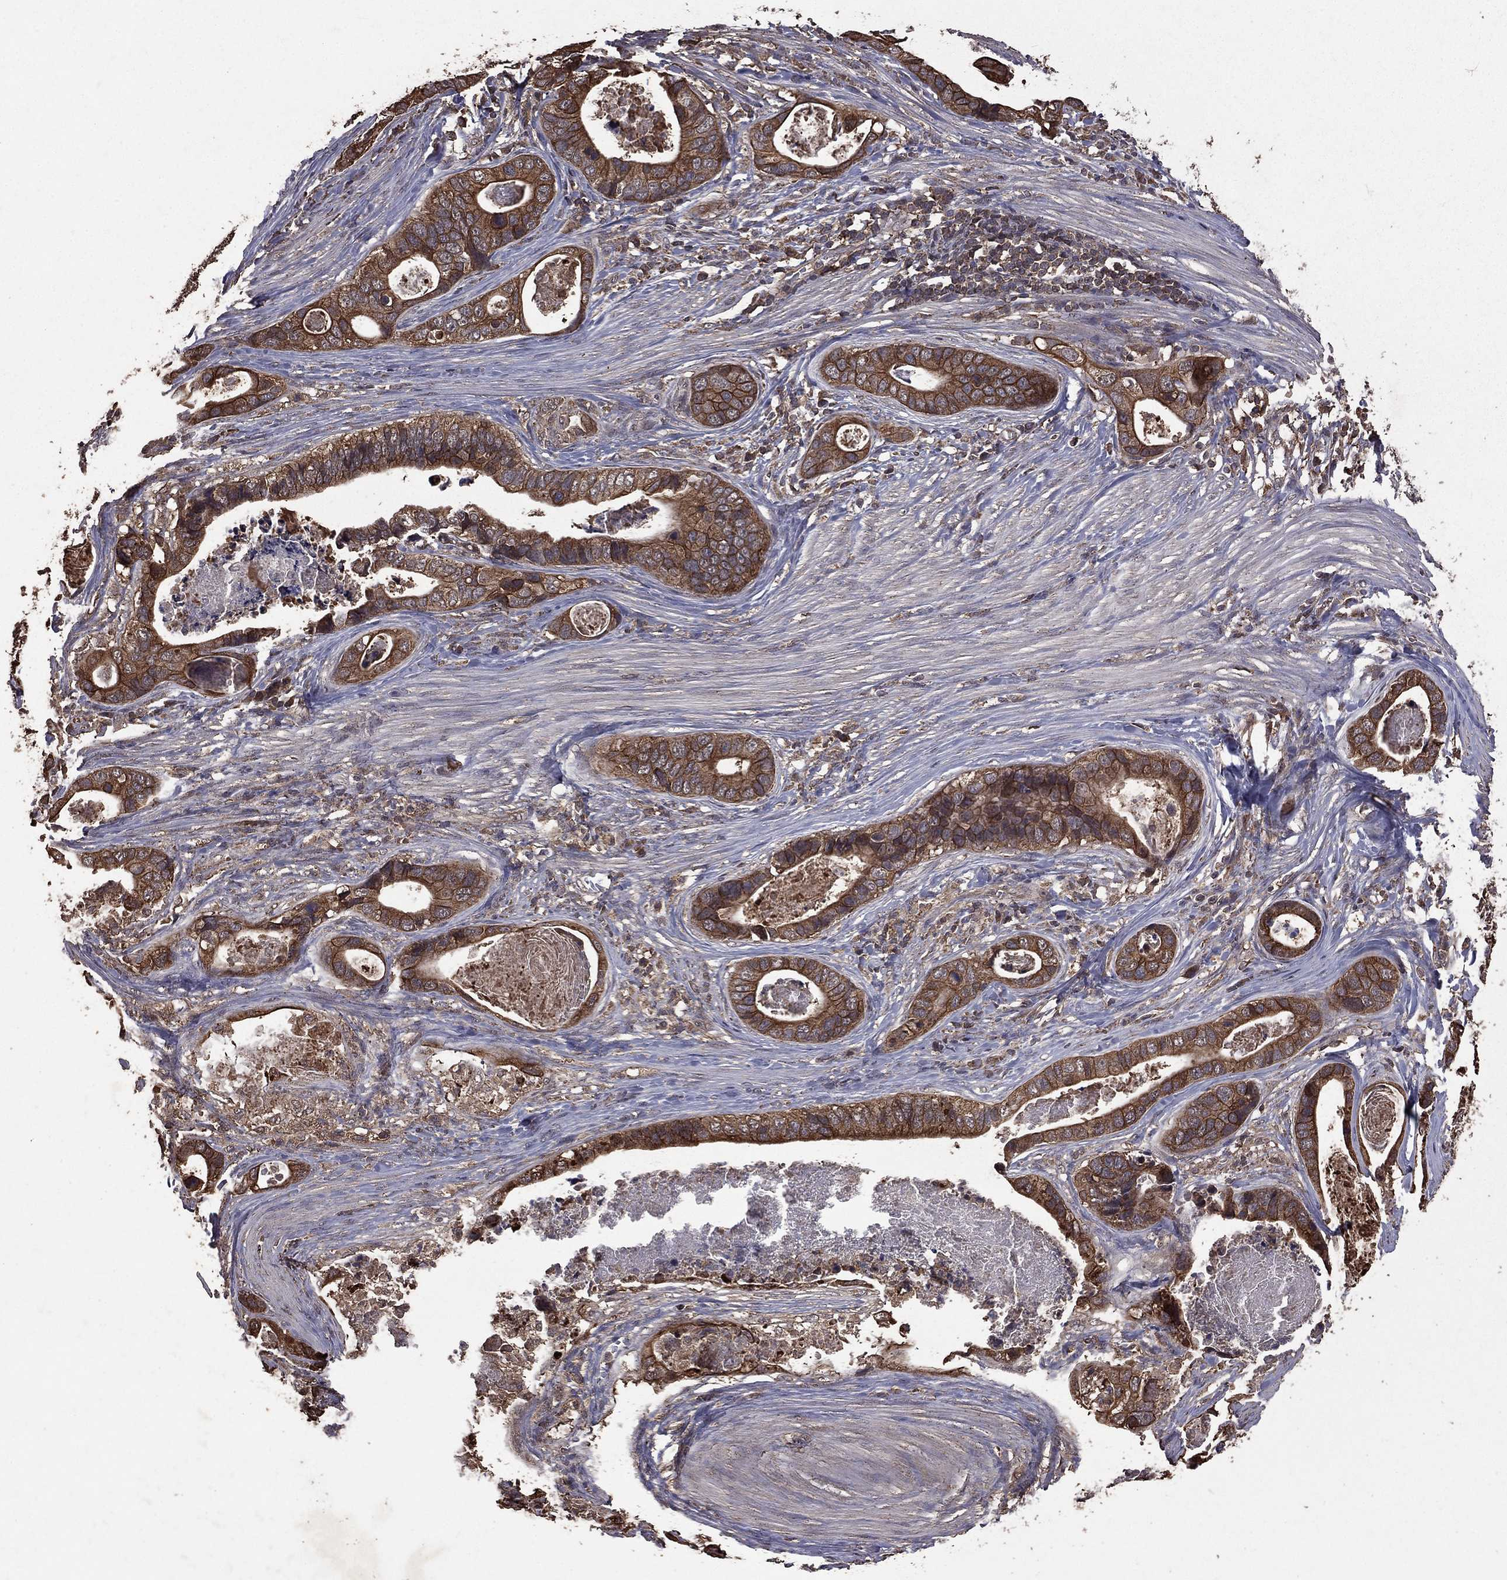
{"staining": {"intensity": "moderate", "quantity": ">75%", "location": "cytoplasmic/membranous"}, "tissue": "stomach cancer", "cell_type": "Tumor cells", "image_type": "cancer", "snomed": [{"axis": "morphology", "description": "Adenocarcinoma, NOS"}, {"axis": "topography", "description": "Stomach"}], "caption": "Stomach adenocarcinoma tissue demonstrates moderate cytoplasmic/membranous staining in approximately >75% of tumor cells, visualized by immunohistochemistry. The staining was performed using DAB to visualize the protein expression in brown, while the nuclei were stained in blue with hematoxylin (Magnification: 20x).", "gene": "BIRC6", "patient": {"sex": "male", "age": 84}}